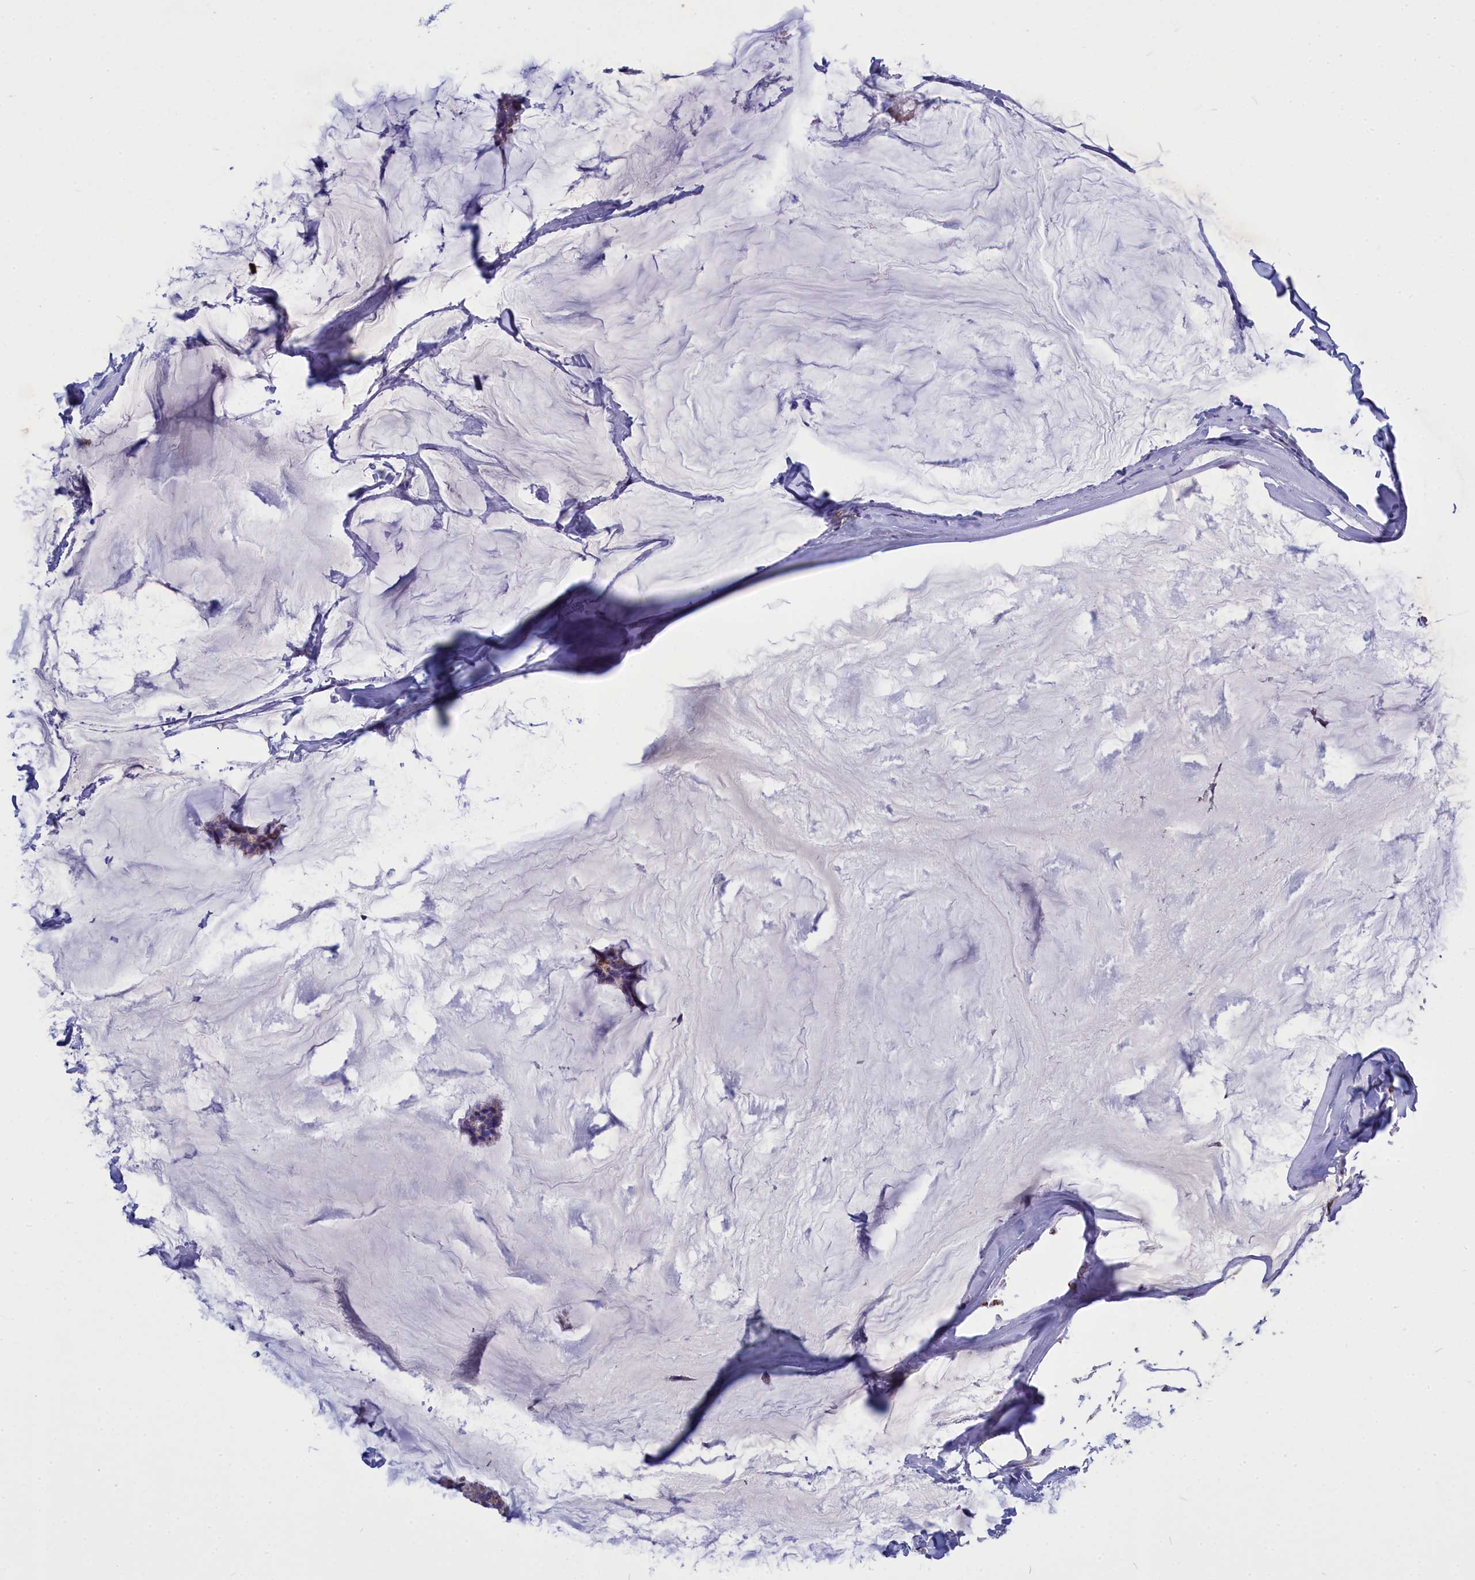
{"staining": {"intensity": "weak", "quantity": ">75%", "location": "cytoplasmic/membranous"}, "tissue": "breast cancer", "cell_type": "Tumor cells", "image_type": "cancer", "snomed": [{"axis": "morphology", "description": "Duct carcinoma"}, {"axis": "topography", "description": "Breast"}], "caption": "Weak cytoplasmic/membranous positivity for a protein is present in about >75% of tumor cells of invasive ductal carcinoma (breast) using immunohistochemistry.", "gene": "CCRL2", "patient": {"sex": "female", "age": 93}}